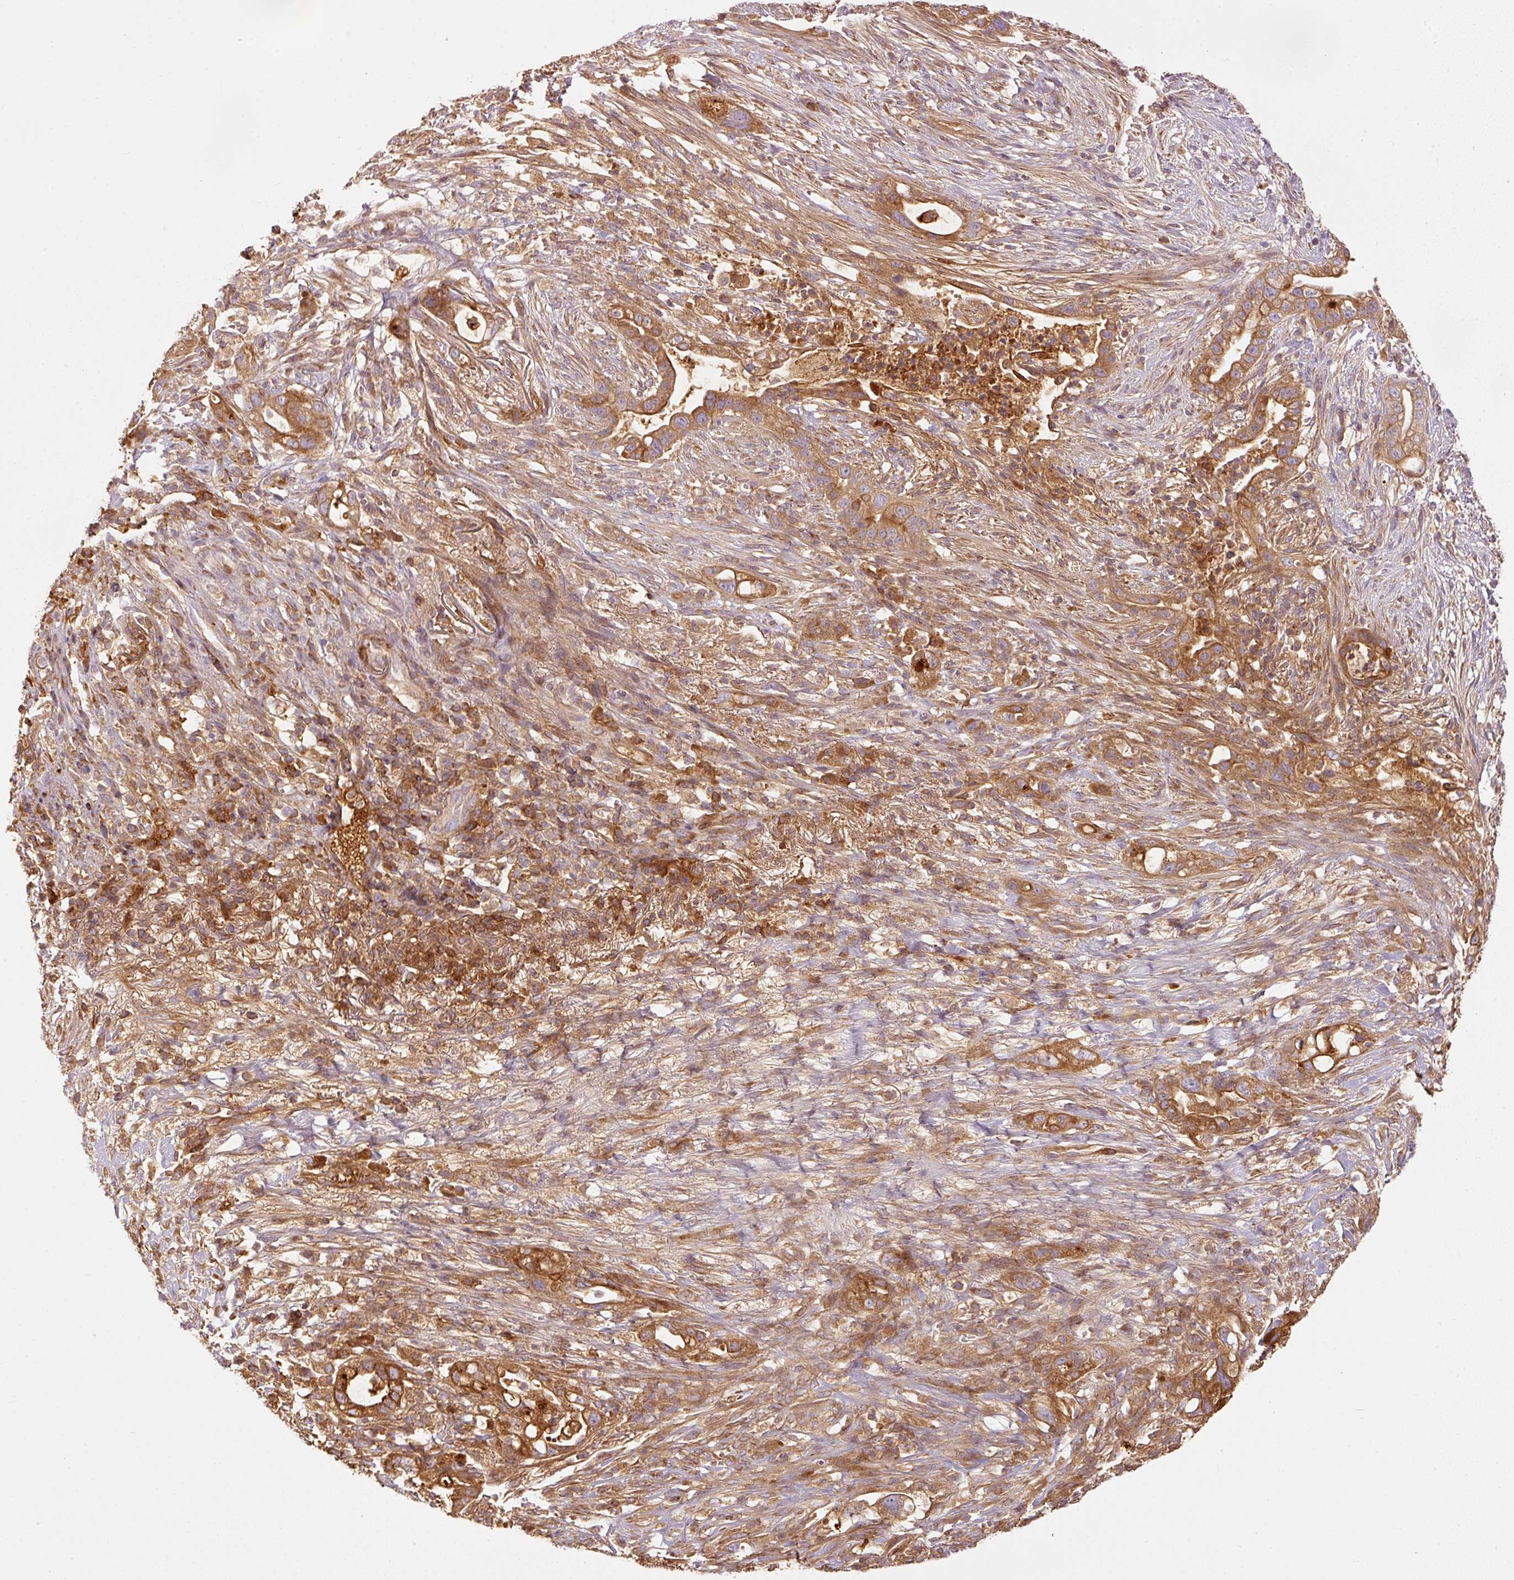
{"staining": {"intensity": "strong", "quantity": ">75%", "location": "cytoplasmic/membranous"}, "tissue": "pancreatic cancer", "cell_type": "Tumor cells", "image_type": "cancer", "snomed": [{"axis": "morphology", "description": "Adenocarcinoma, NOS"}, {"axis": "topography", "description": "Pancreas"}], "caption": "Strong cytoplasmic/membranous protein positivity is present in about >75% of tumor cells in pancreatic cancer (adenocarcinoma). Using DAB (brown) and hematoxylin (blue) stains, captured at high magnification using brightfield microscopy.", "gene": "SERPING1", "patient": {"sex": "male", "age": 44}}